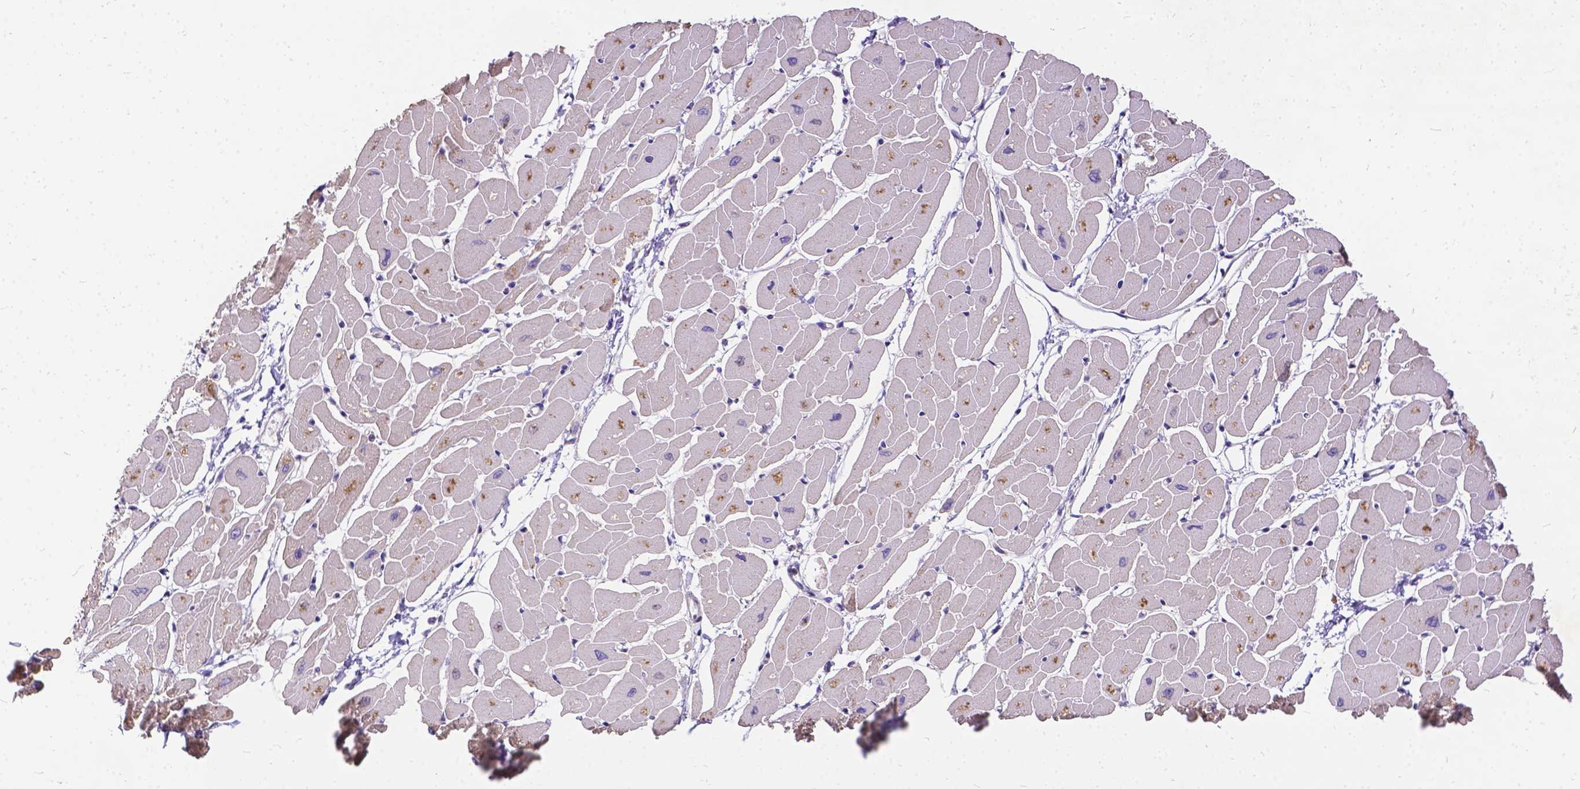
{"staining": {"intensity": "weak", "quantity": "25%-75%", "location": "cytoplasmic/membranous"}, "tissue": "heart muscle", "cell_type": "Cardiomyocytes", "image_type": "normal", "snomed": [{"axis": "morphology", "description": "Normal tissue, NOS"}, {"axis": "topography", "description": "Heart"}], "caption": "Immunohistochemistry (DAB) staining of benign heart muscle displays weak cytoplasmic/membranous protein positivity in approximately 25%-75% of cardiomyocytes. (Brightfield microscopy of DAB IHC at high magnification).", "gene": "DENND6A", "patient": {"sex": "male", "age": 57}}